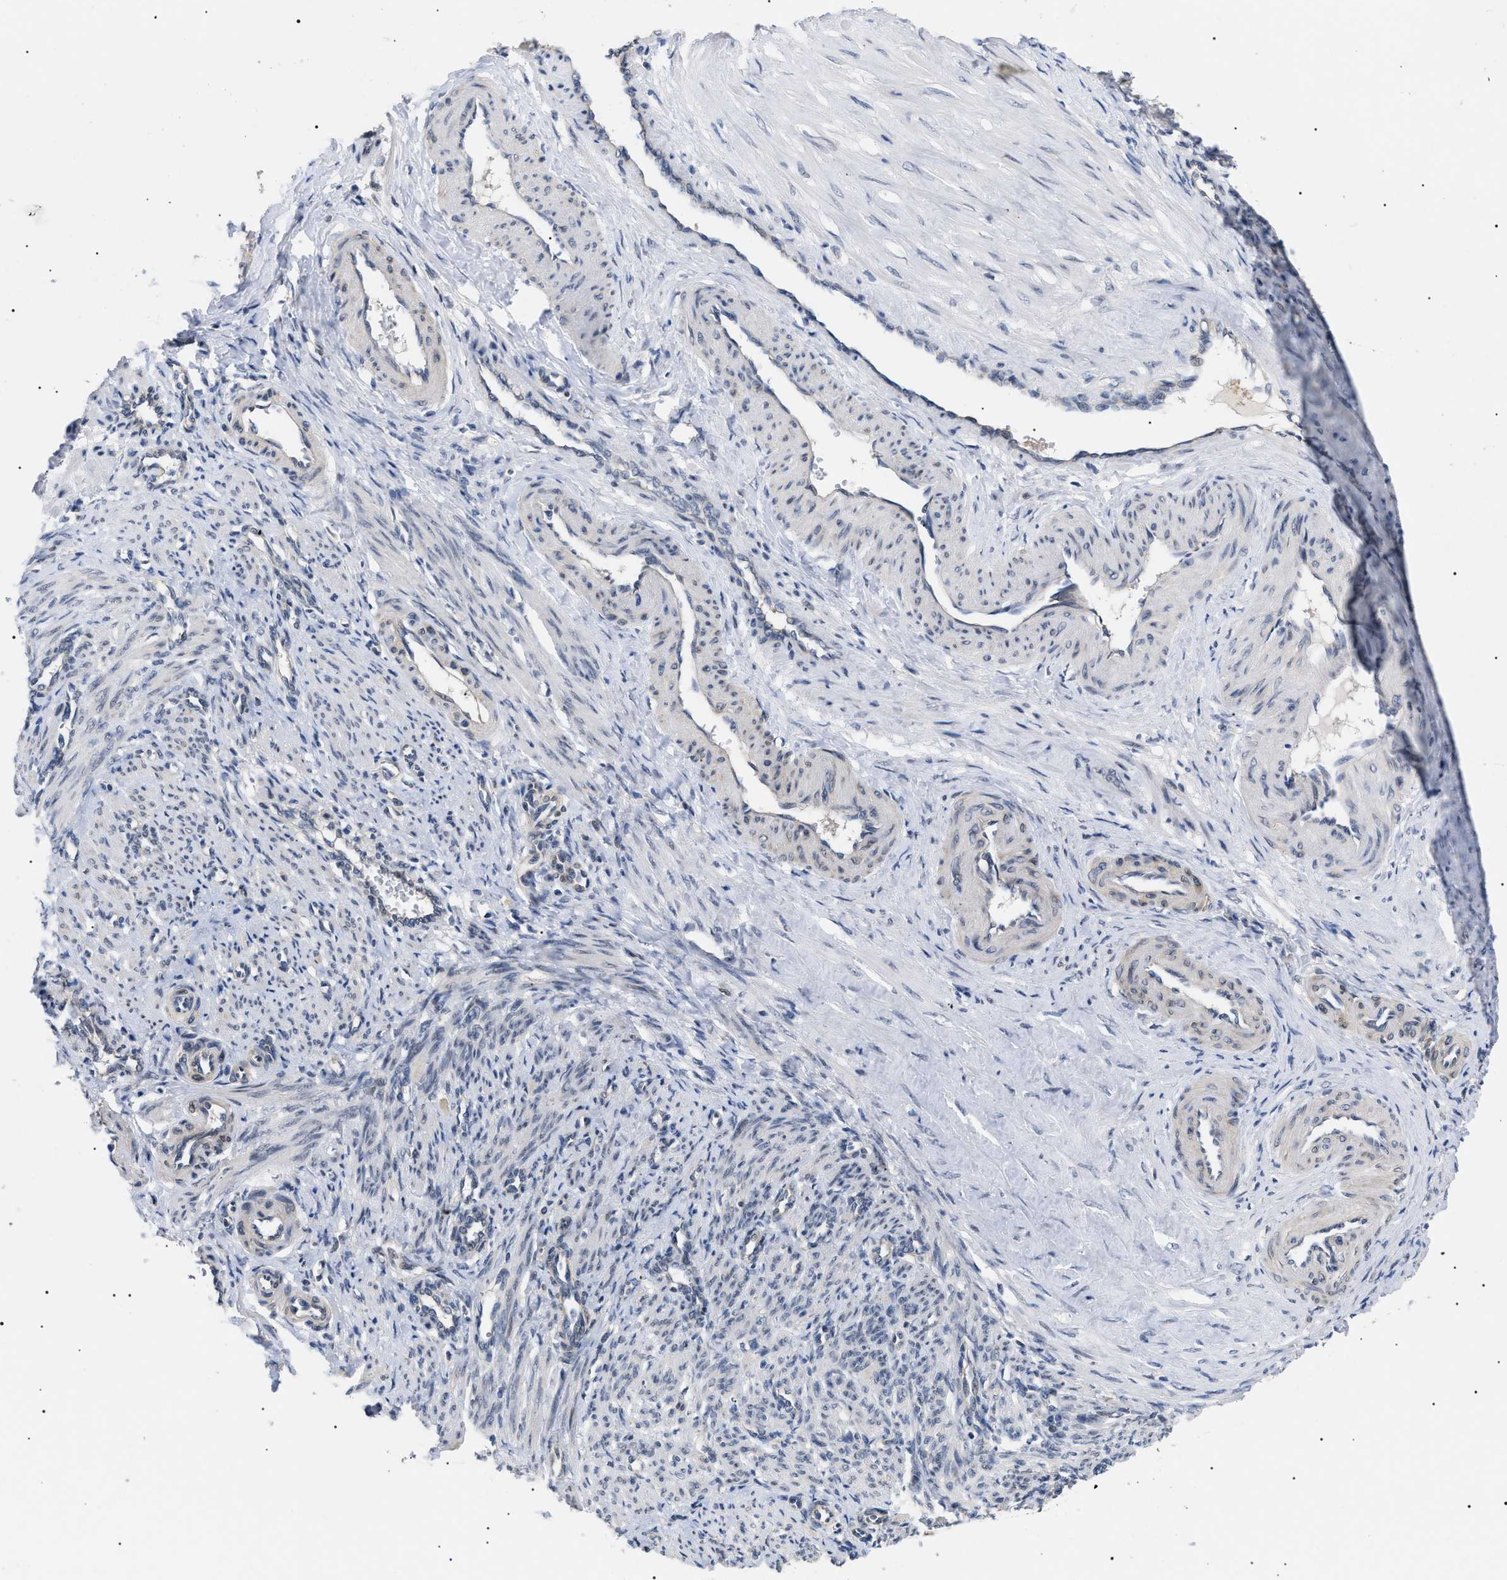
{"staining": {"intensity": "negative", "quantity": "none", "location": "none"}, "tissue": "smooth muscle", "cell_type": "Smooth muscle cells", "image_type": "normal", "snomed": [{"axis": "morphology", "description": "Normal tissue, NOS"}, {"axis": "topography", "description": "Endometrium"}], "caption": "A histopathology image of smooth muscle stained for a protein shows no brown staining in smooth muscle cells.", "gene": "GARRE1", "patient": {"sex": "female", "age": 33}}